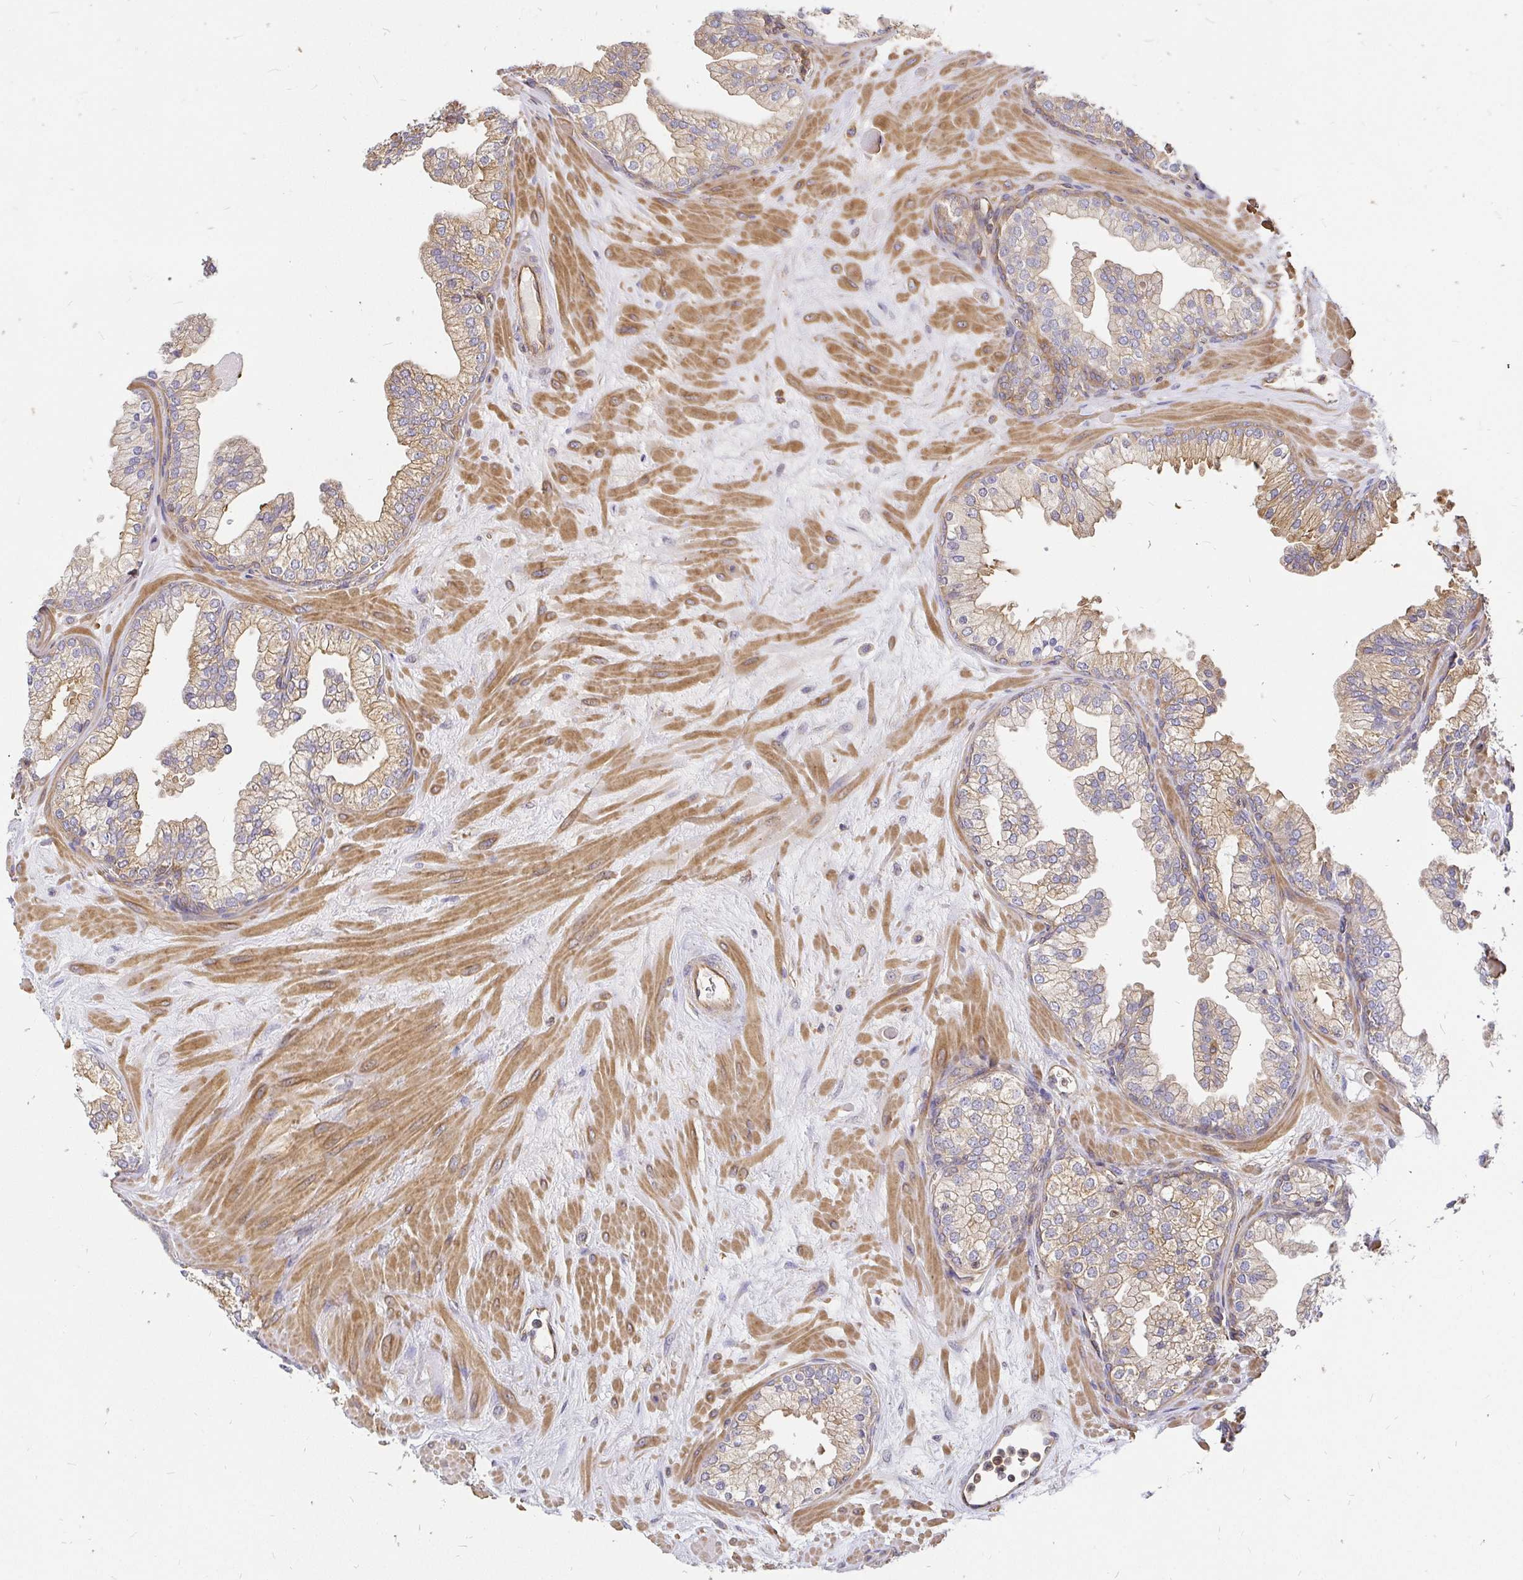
{"staining": {"intensity": "moderate", "quantity": "25%-75%", "location": "cytoplasmic/membranous"}, "tissue": "prostate", "cell_type": "Glandular cells", "image_type": "normal", "snomed": [{"axis": "morphology", "description": "Normal tissue, NOS"}, {"axis": "topography", "description": "Prostate"}, {"axis": "topography", "description": "Peripheral nerve tissue"}], "caption": "Approximately 25%-75% of glandular cells in unremarkable human prostate display moderate cytoplasmic/membranous protein staining as visualized by brown immunohistochemical staining.", "gene": "KIF5B", "patient": {"sex": "male", "age": 61}}